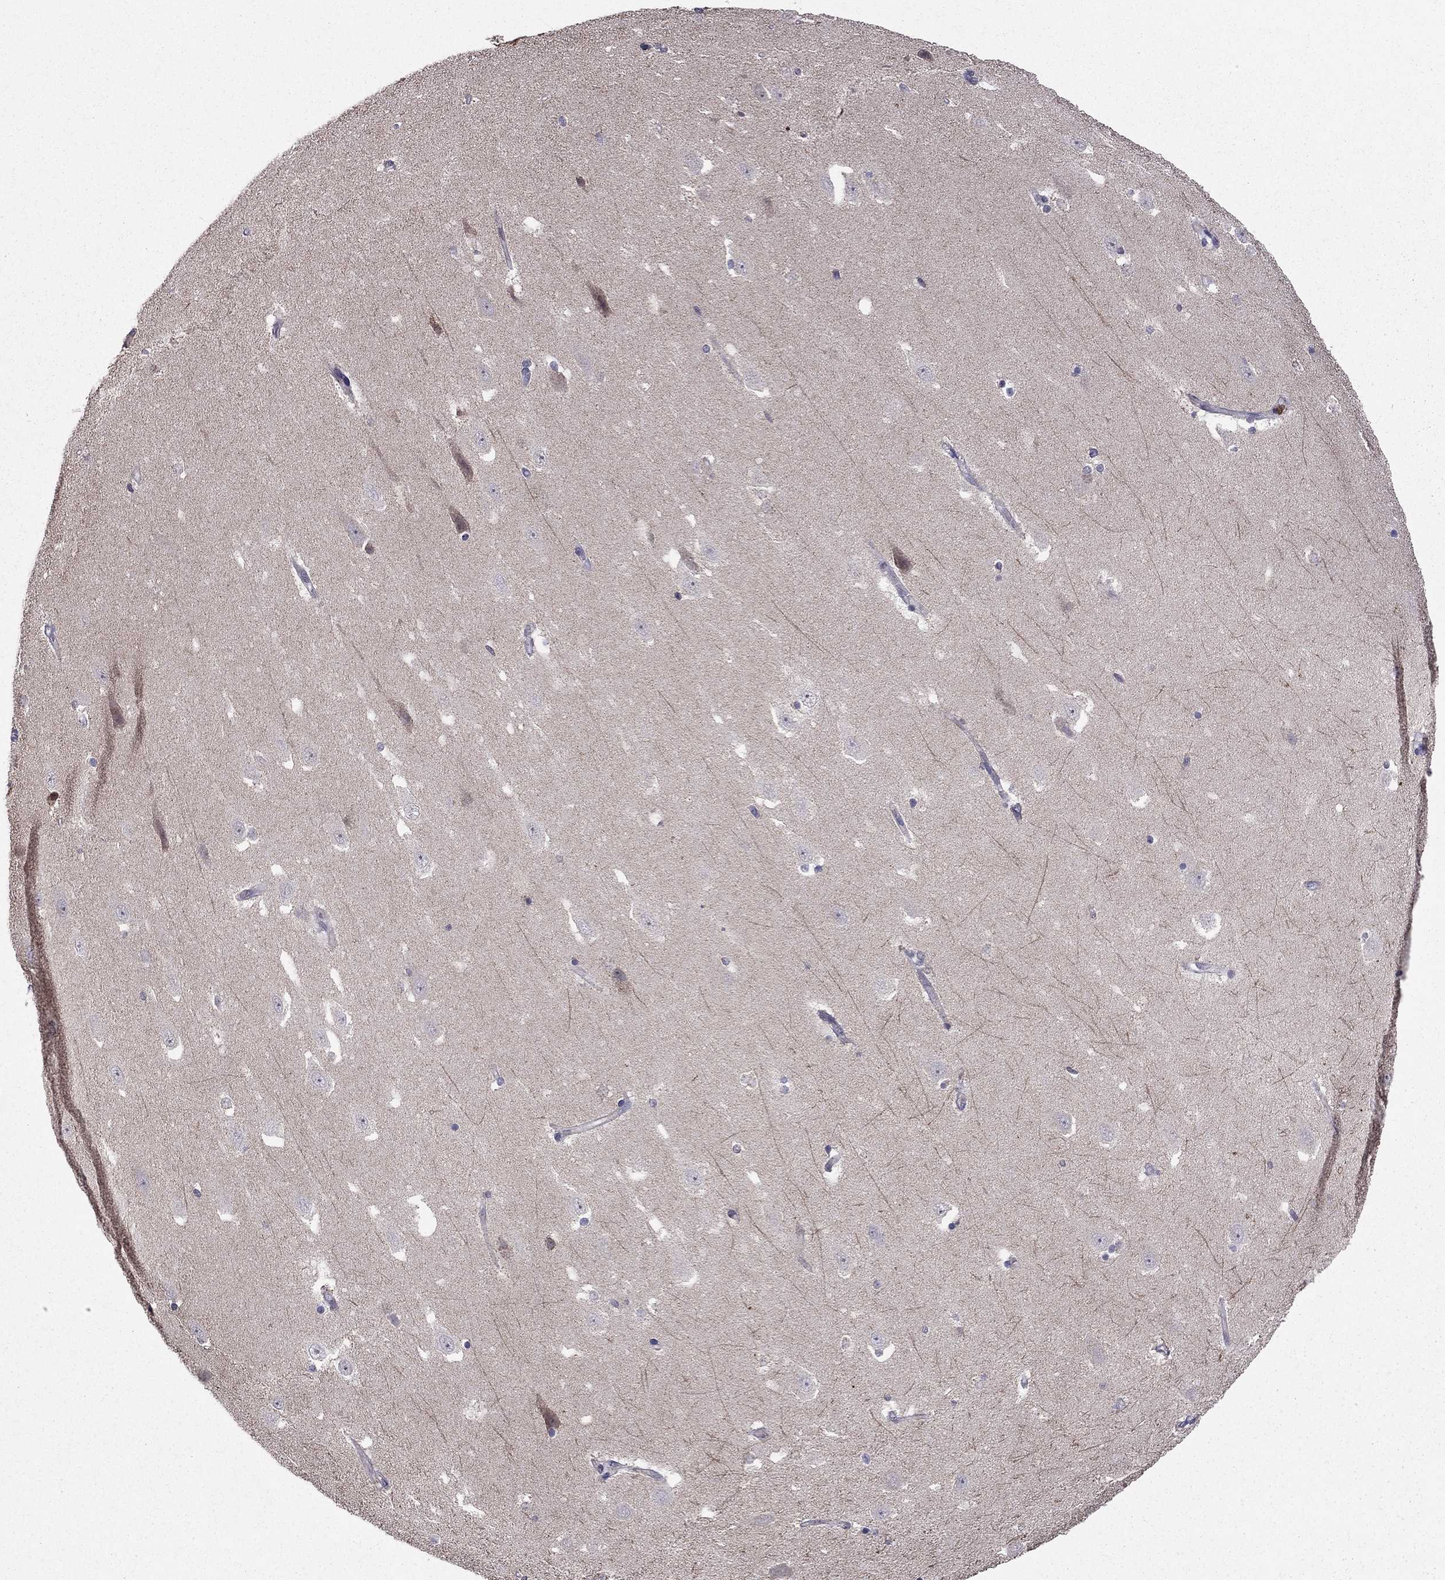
{"staining": {"intensity": "moderate", "quantity": "<25%", "location": "cytoplasmic/membranous"}, "tissue": "hippocampus", "cell_type": "Glial cells", "image_type": "normal", "snomed": [{"axis": "morphology", "description": "Normal tissue, NOS"}, {"axis": "topography", "description": "Hippocampus"}], "caption": "Hippocampus stained with a brown dye exhibits moderate cytoplasmic/membranous positive expression in about <25% of glial cells.", "gene": "HCN1", "patient": {"sex": "male", "age": 49}}